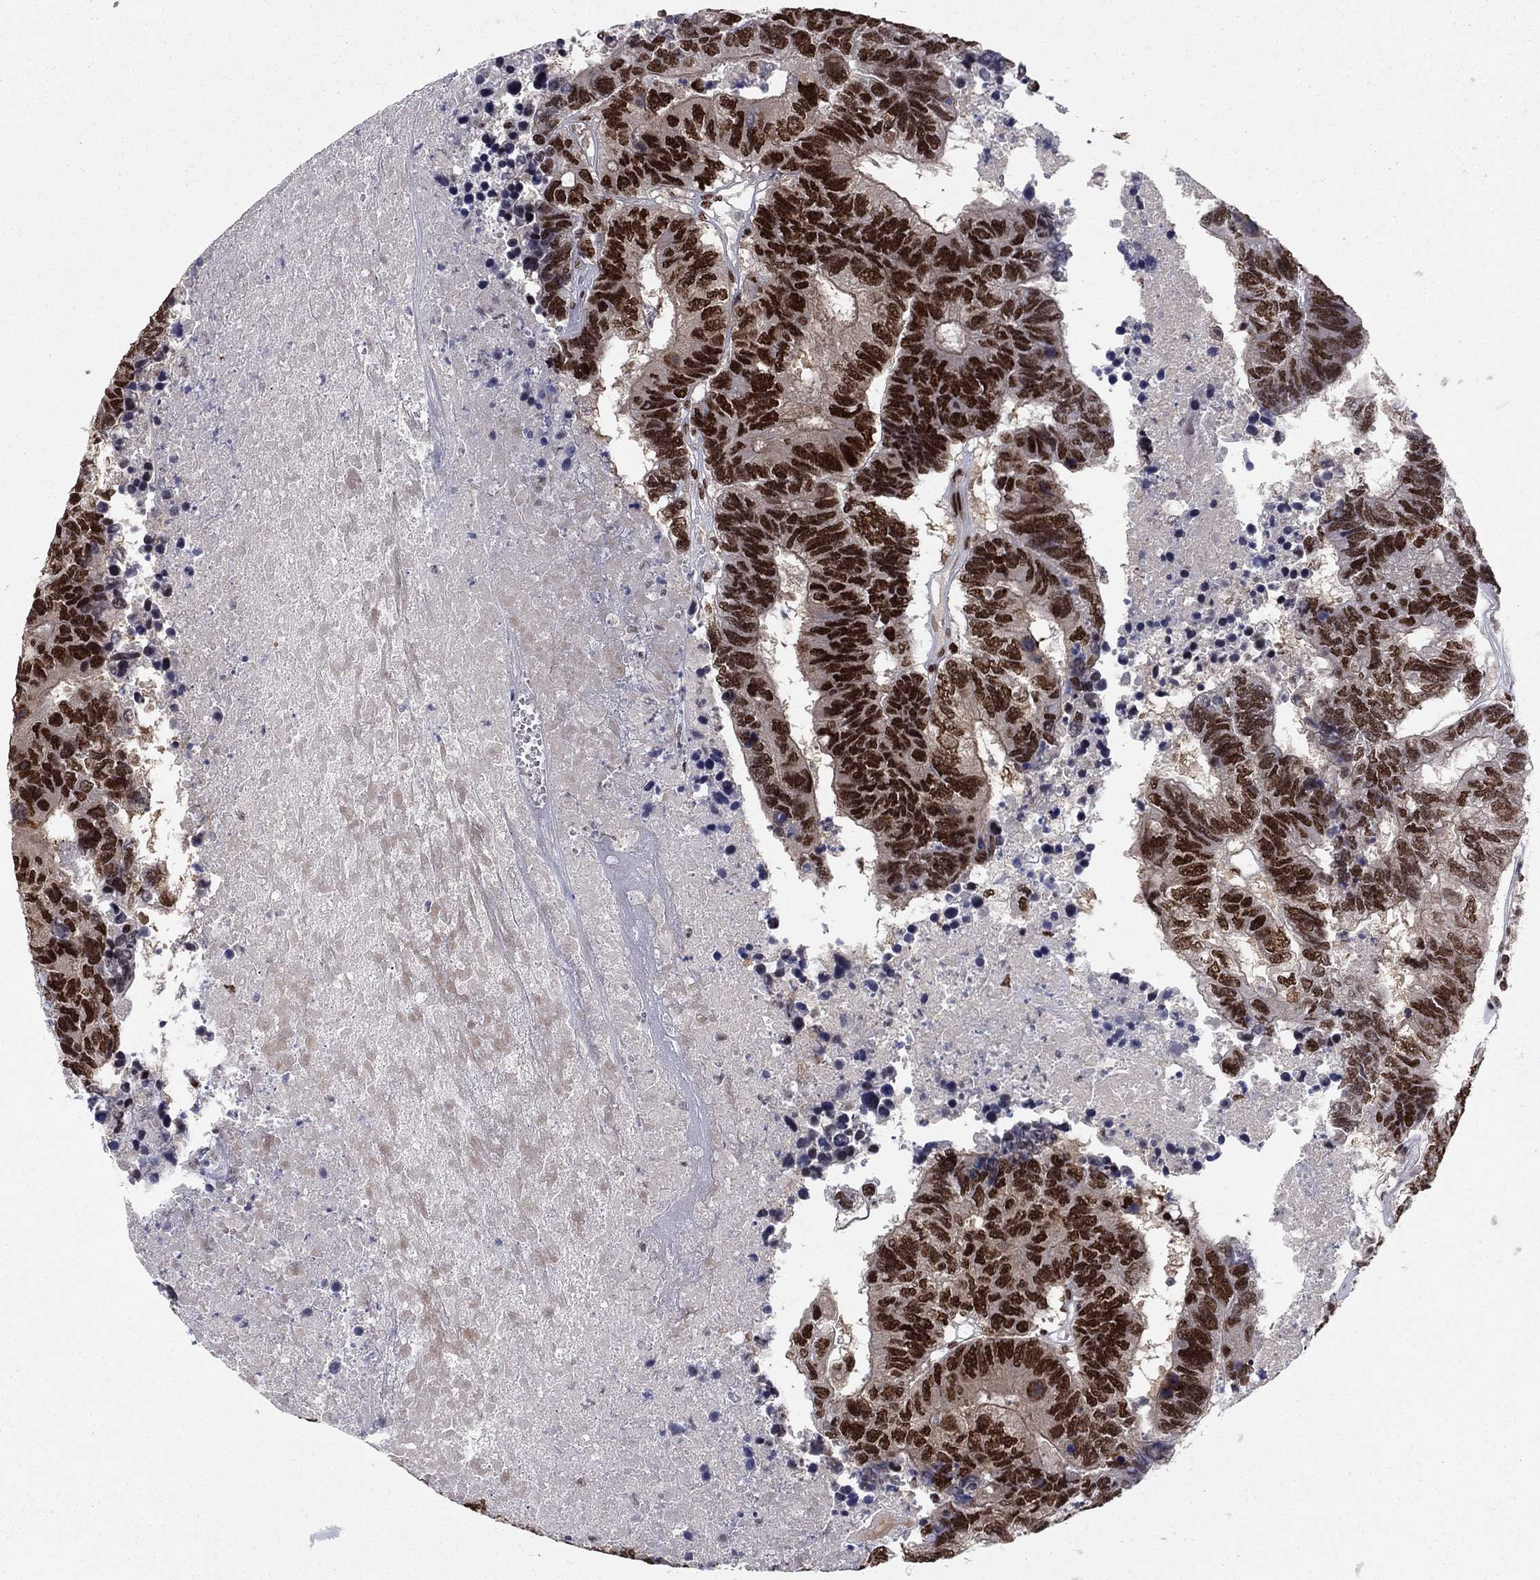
{"staining": {"intensity": "strong", "quantity": "25%-75%", "location": "nuclear"}, "tissue": "colorectal cancer", "cell_type": "Tumor cells", "image_type": "cancer", "snomed": [{"axis": "morphology", "description": "Adenocarcinoma, NOS"}, {"axis": "topography", "description": "Colon"}], "caption": "A histopathology image of human colorectal cancer stained for a protein reveals strong nuclear brown staining in tumor cells. Immunohistochemistry stains the protein in brown and the nuclei are stained blue.", "gene": "USP54", "patient": {"sex": "female", "age": 48}}